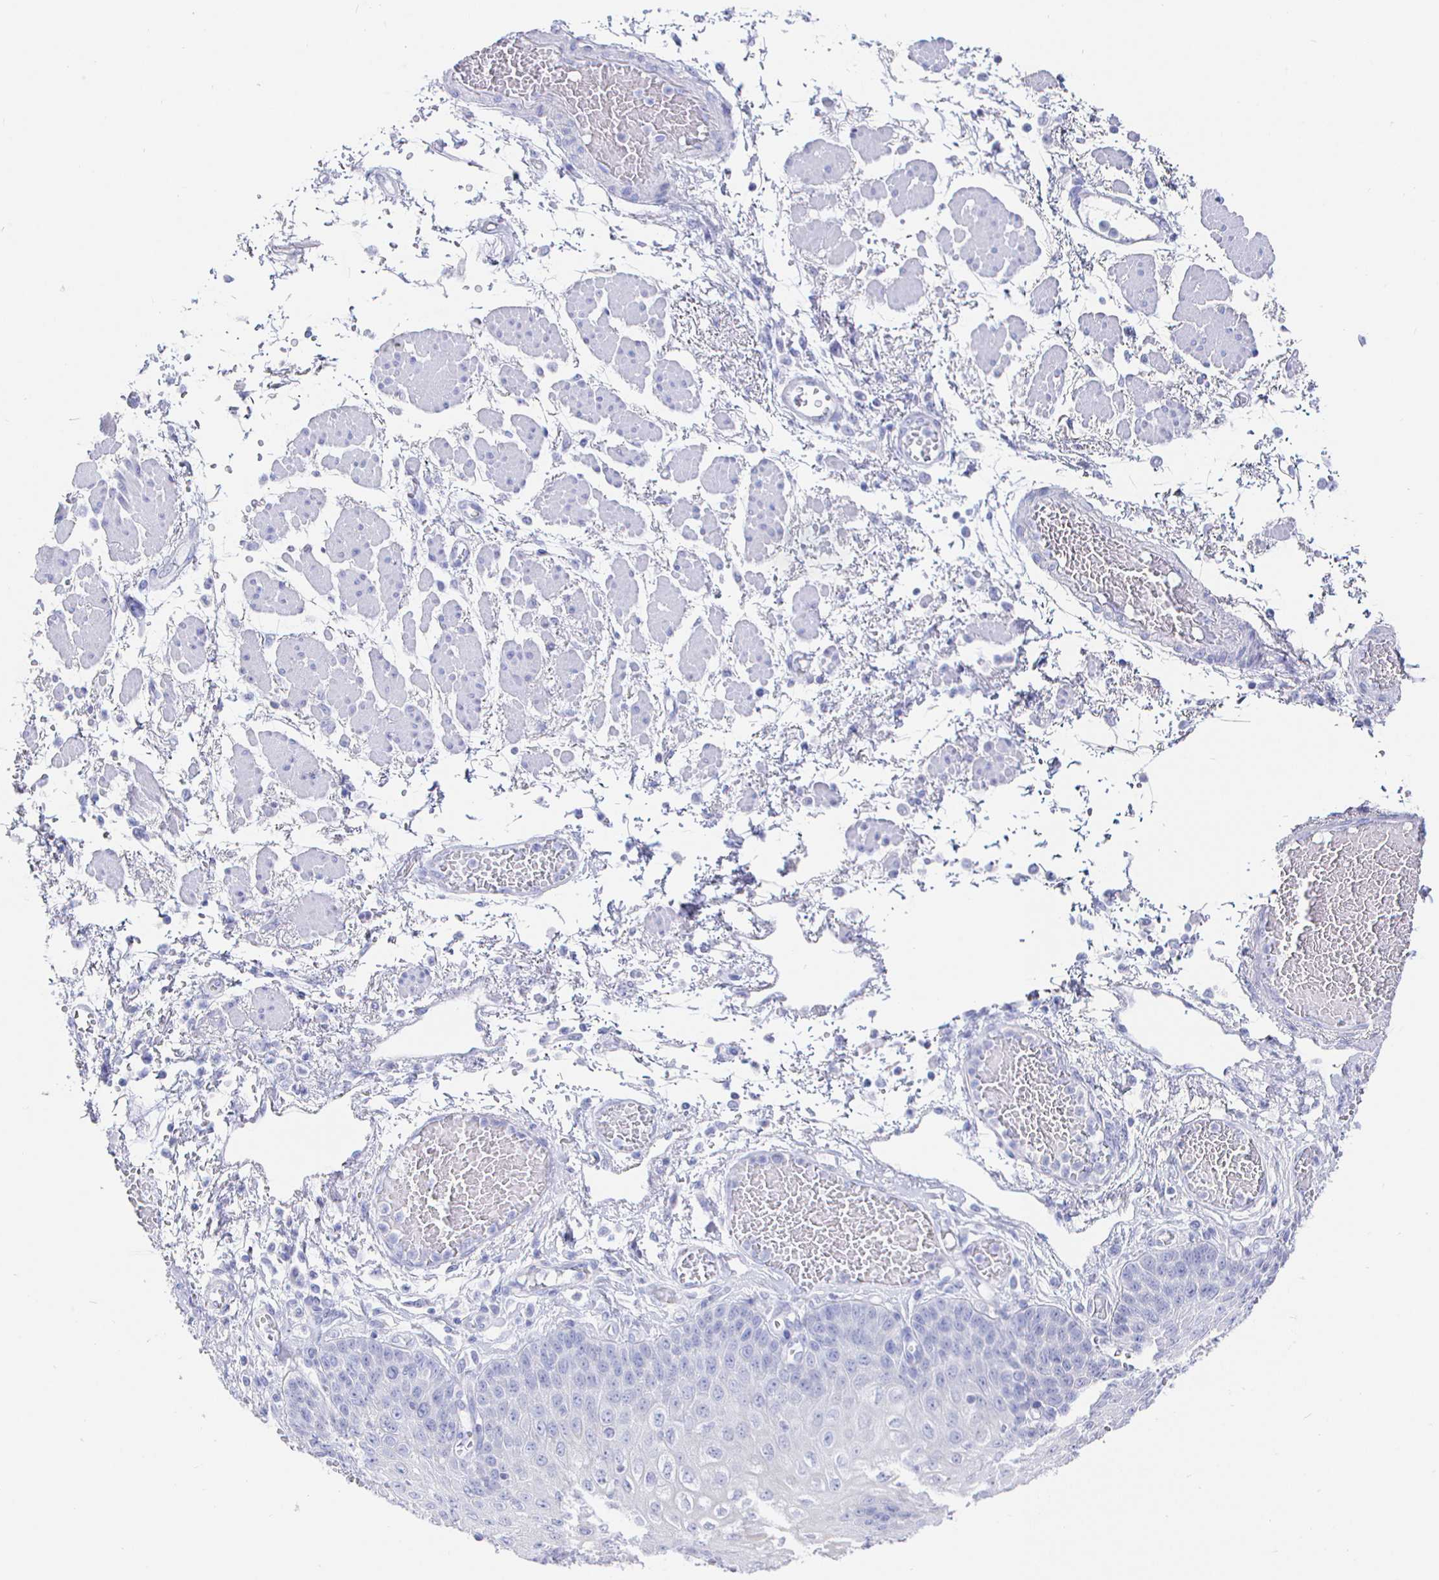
{"staining": {"intensity": "weak", "quantity": "<25%", "location": "cytoplasmic/membranous"}, "tissue": "esophagus", "cell_type": "Squamous epithelial cells", "image_type": "normal", "snomed": [{"axis": "morphology", "description": "Normal tissue, NOS"}, {"axis": "morphology", "description": "Adenocarcinoma, NOS"}, {"axis": "topography", "description": "Esophagus"}], "caption": "This is a micrograph of immunohistochemistry staining of benign esophagus, which shows no staining in squamous epithelial cells.", "gene": "CLCA1", "patient": {"sex": "male", "age": 81}}